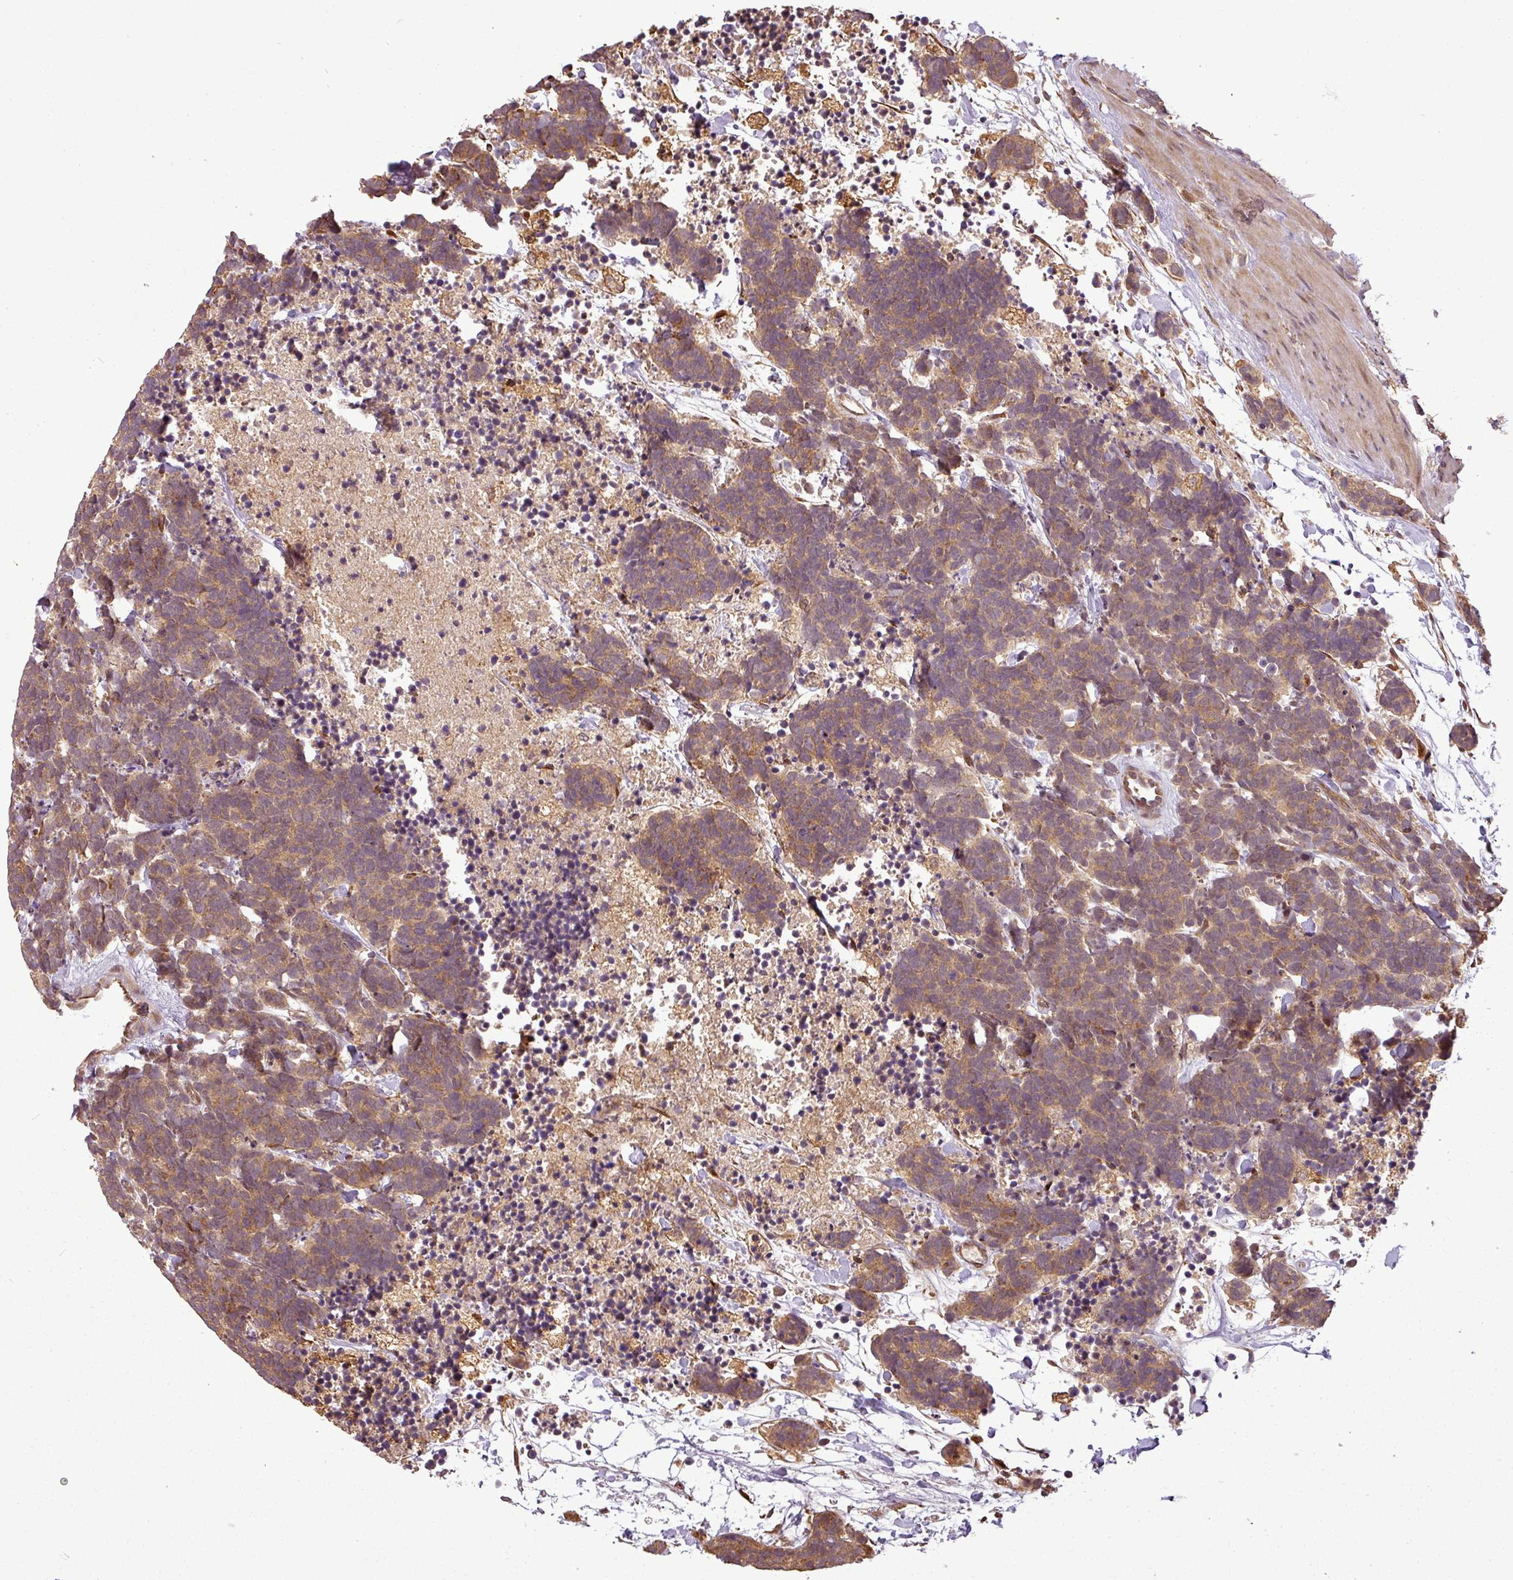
{"staining": {"intensity": "moderate", "quantity": ">75%", "location": "cytoplasmic/membranous"}, "tissue": "carcinoid", "cell_type": "Tumor cells", "image_type": "cancer", "snomed": [{"axis": "morphology", "description": "Carcinoma, NOS"}, {"axis": "morphology", "description": "Carcinoid, malignant, NOS"}, {"axis": "topography", "description": "Prostate"}], "caption": "Carcinoma stained for a protein exhibits moderate cytoplasmic/membranous positivity in tumor cells.", "gene": "FAIM", "patient": {"sex": "male", "age": 57}}